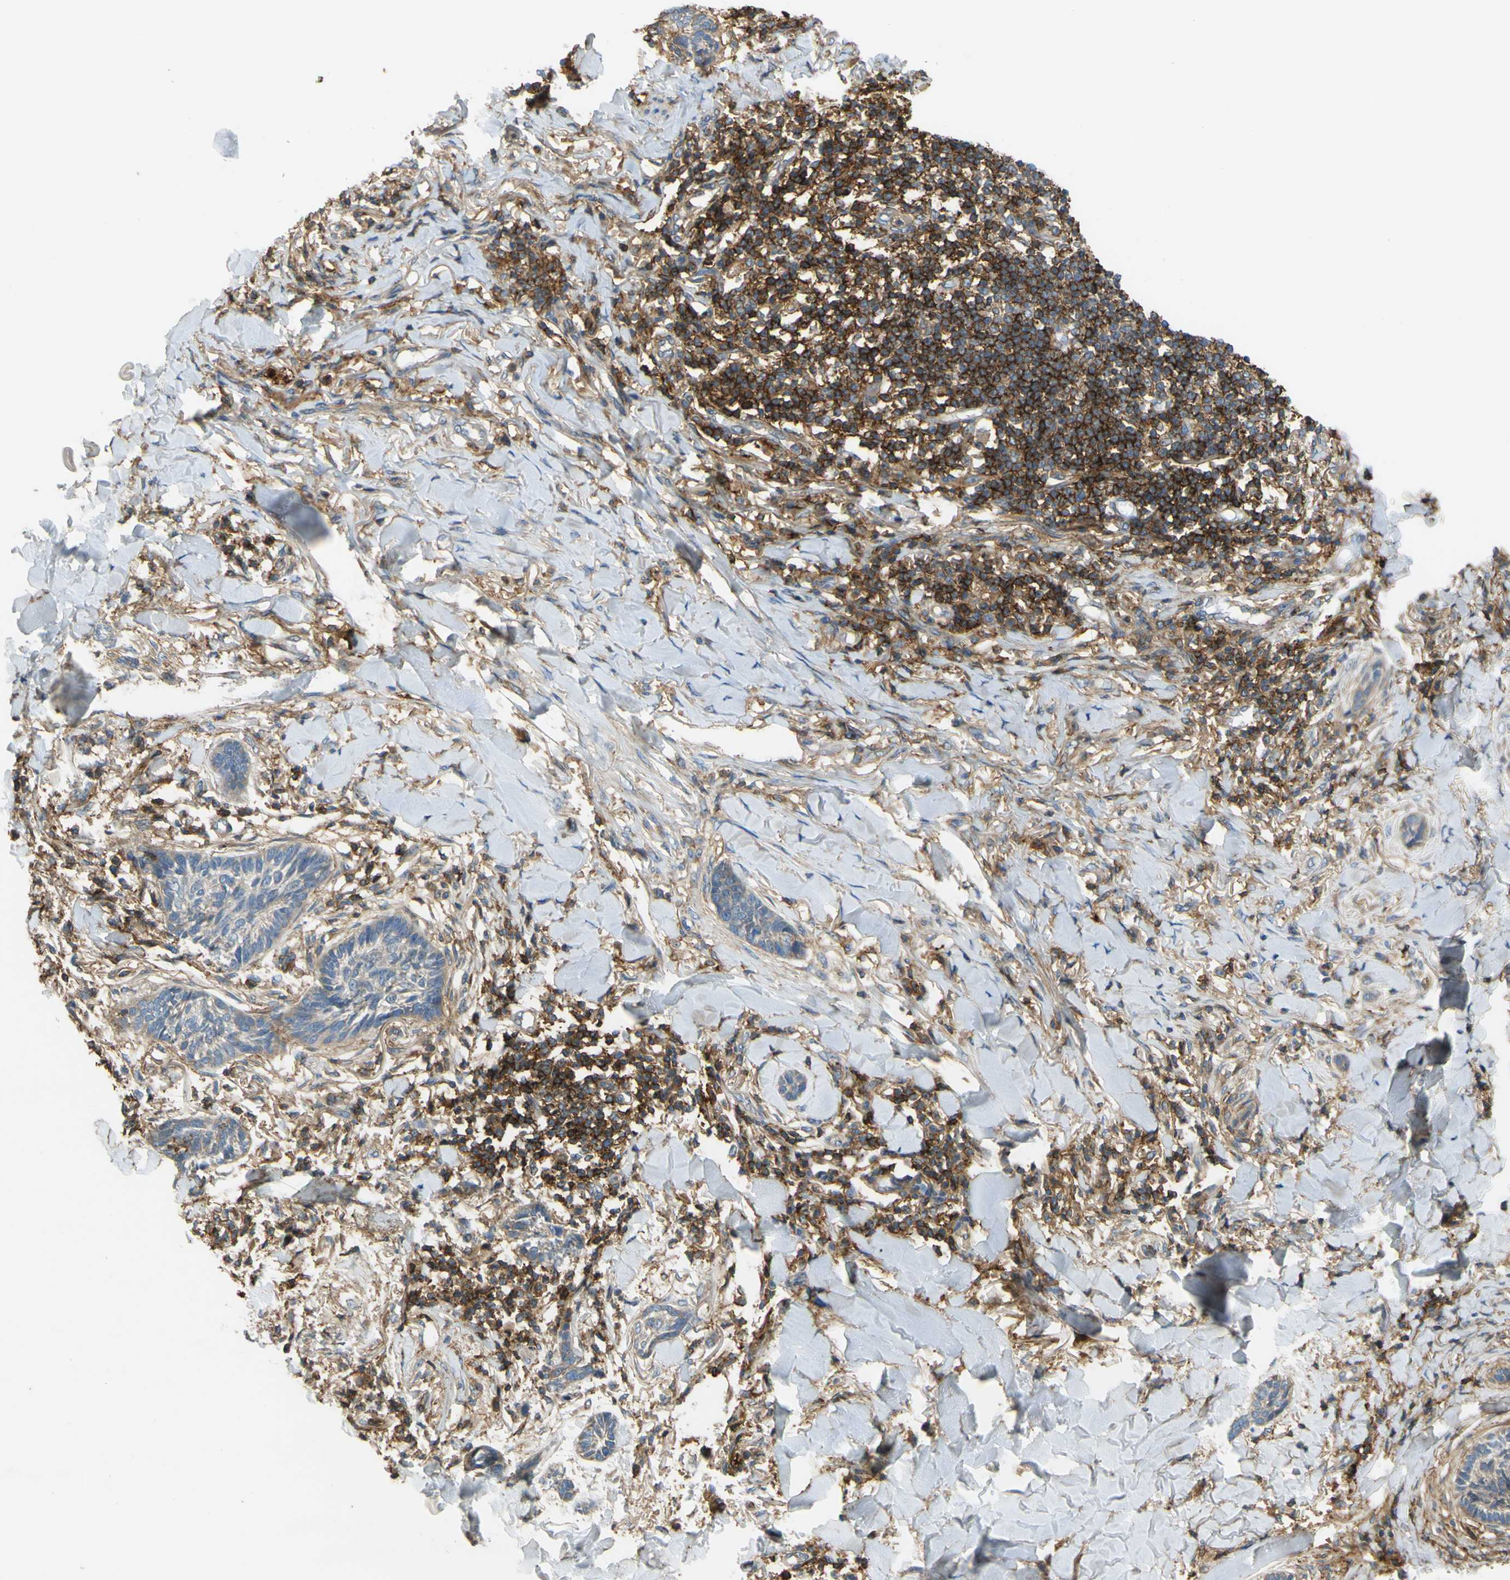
{"staining": {"intensity": "weak", "quantity": "<25%", "location": "cytoplasmic/membranous"}, "tissue": "skin cancer", "cell_type": "Tumor cells", "image_type": "cancer", "snomed": [{"axis": "morphology", "description": "Papilloma, NOS"}, {"axis": "morphology", "description": "Basal cell carcinoma"}, {"axis": "topography", "description": "Skin"}], "caption": "Micrograph shows no protein positivity in tumor cells of skin cancer (papilloma) tissue.", "gene": "POR", "patient": {"sex": "male", "age": 87}}